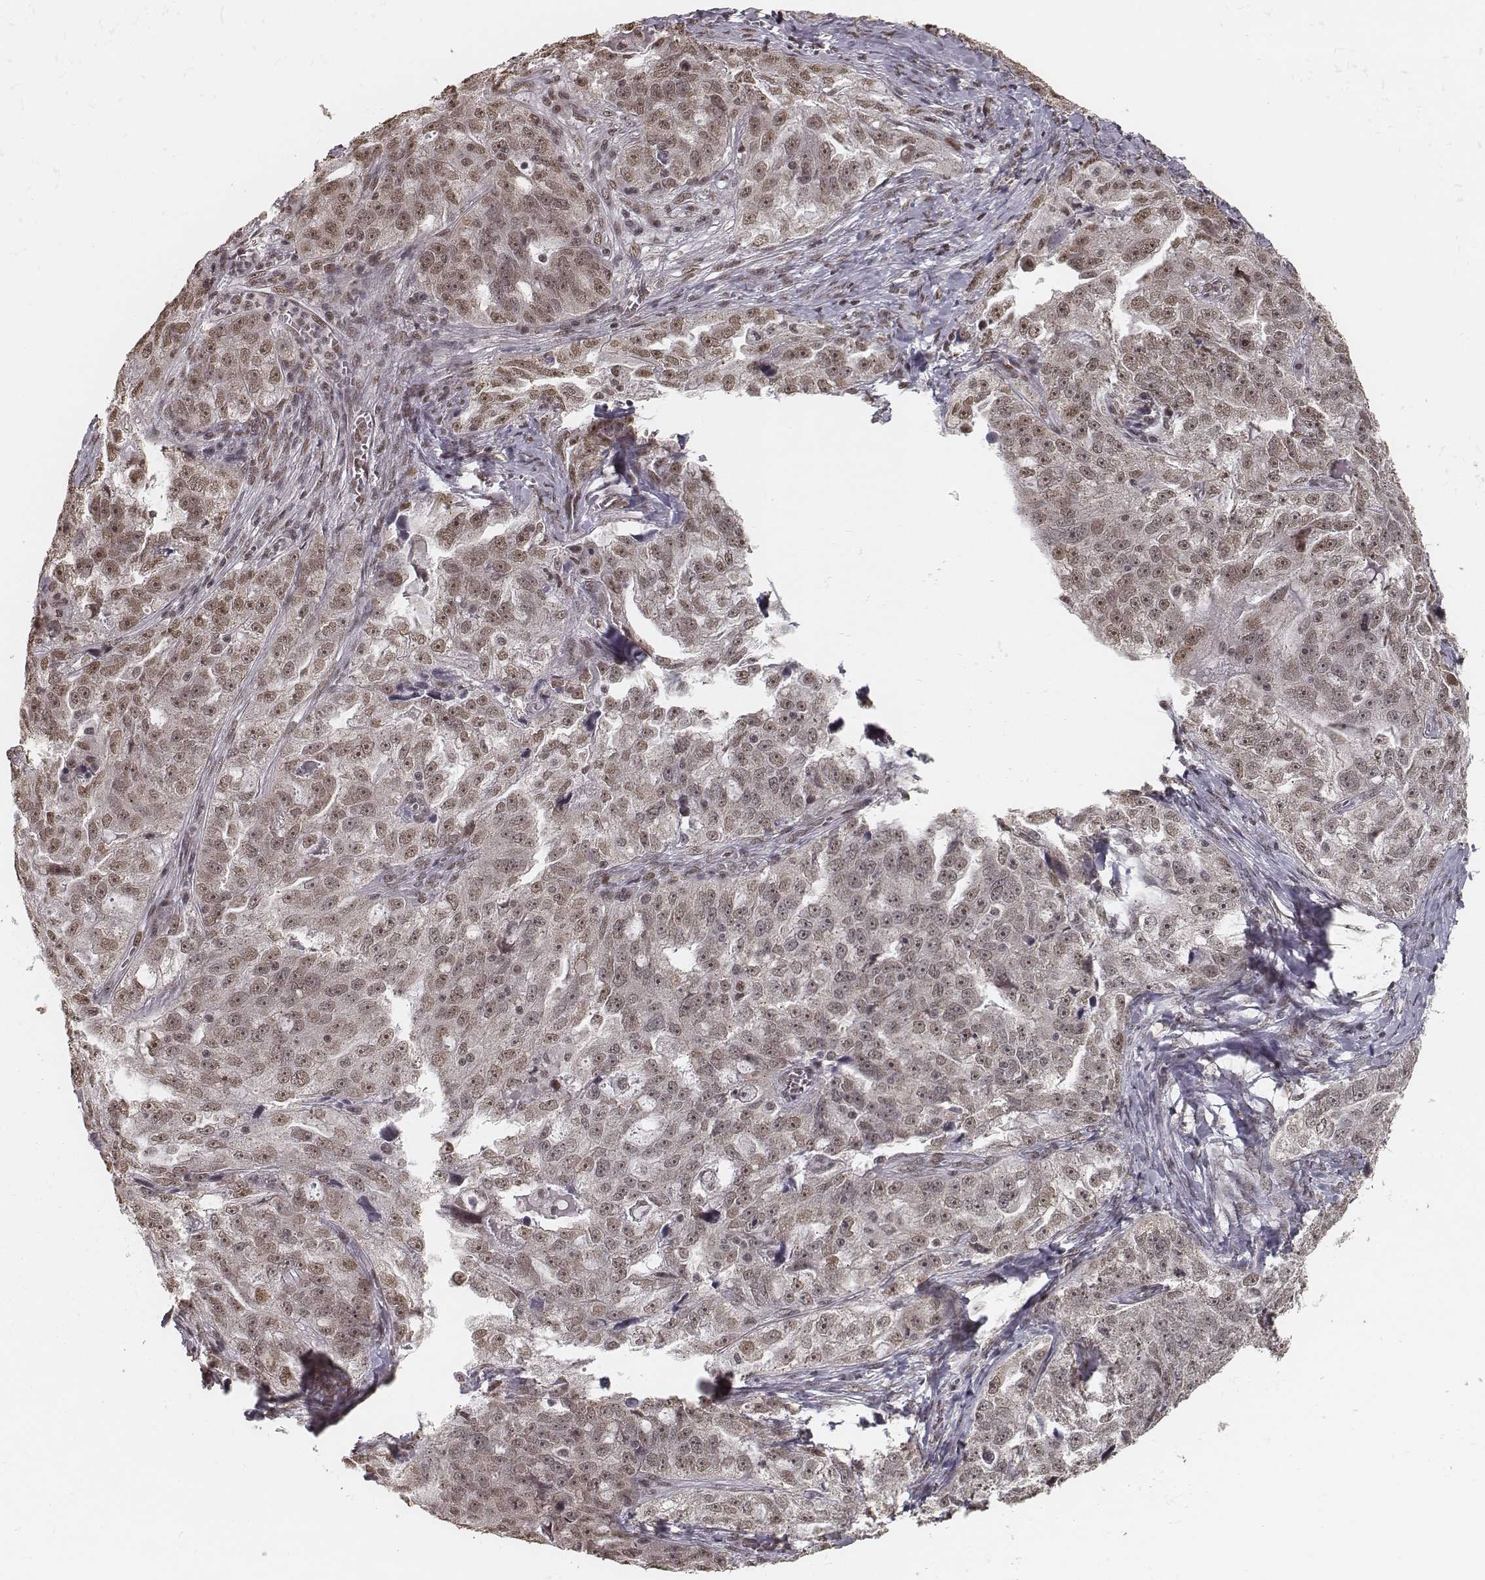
{"staining": {"intensity": "weak", "quantity": ">75%", "location": "nuclear"}, "tissue": "ovarian cancer", "cell_type": "Tumor cells", "image_type": "cancer", "snomed": [{"axis": "morphology", "description": "Cystadenocarcinoma, serous, NOS"}, {"axis": "topography", "description": "Ovary"}], "caption": "Tumor cells demonstrate low levels of weak nuclear expression in approximately >75% of cells in ovarian cancer. Nuclei are stained in blue.", "gene": "HMGA2", "patient": {"sex": "female", "age": 51}}